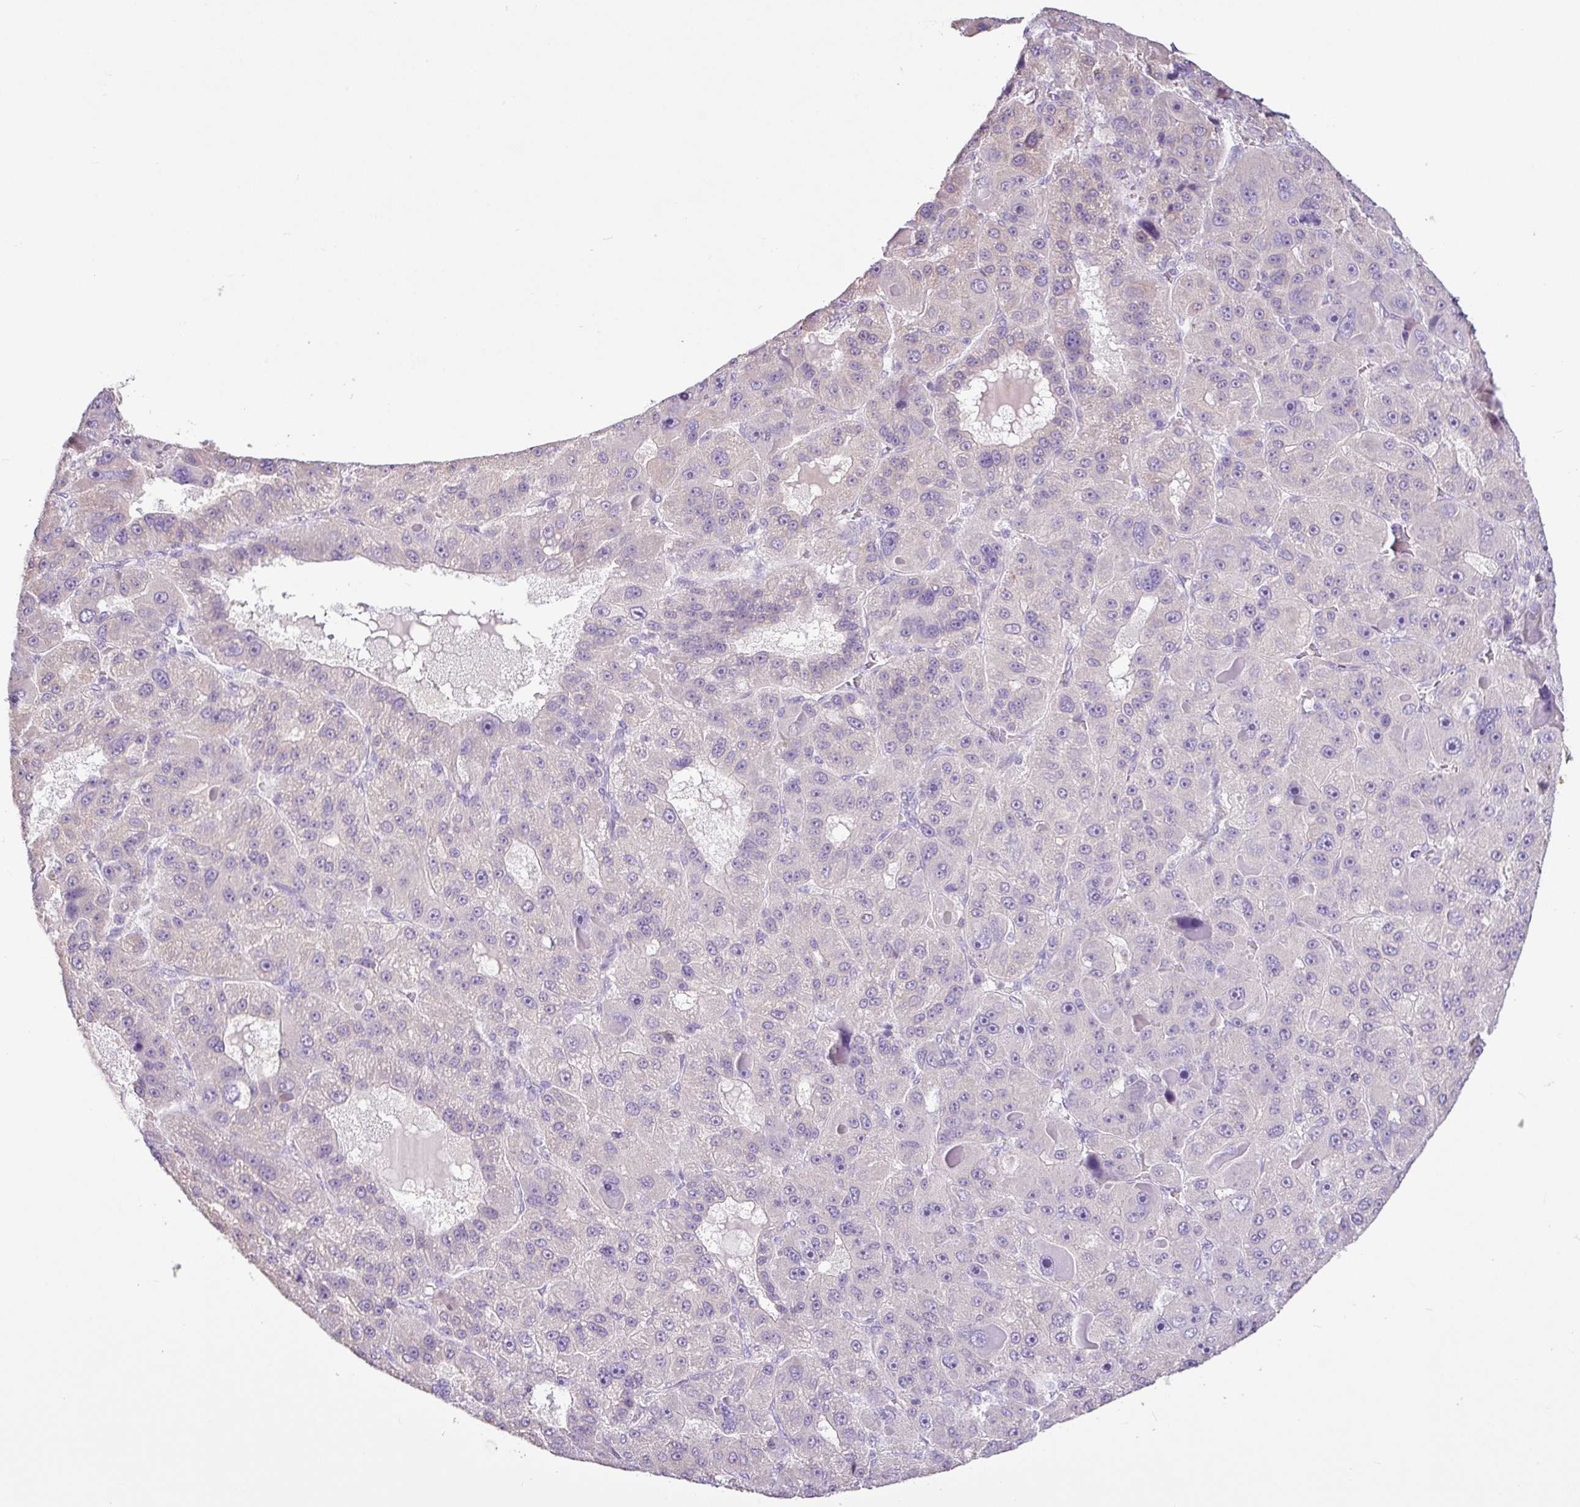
{"staining": {"intensity": "moderate", "quantity": "<25%", "location": "cytoplasmic/membranous"}, "tissue": "liver cancer", "cell_type": "Tumor cells", "image_type": "cancer", "snomed": [{"axis": "morphology", "description": "Carcinoma, Hepatocellular, NOS"}, {"axis": "topography", "description": "Liver"}], "caption": "Protein expression analysis of human liver hepatocellular carcinoma reveals moderate cytoplasmic/membranous positivity in about <25% of tumor cells.", "gene": "HMCN2", "patient": {"sex": "male", "age": 76}}